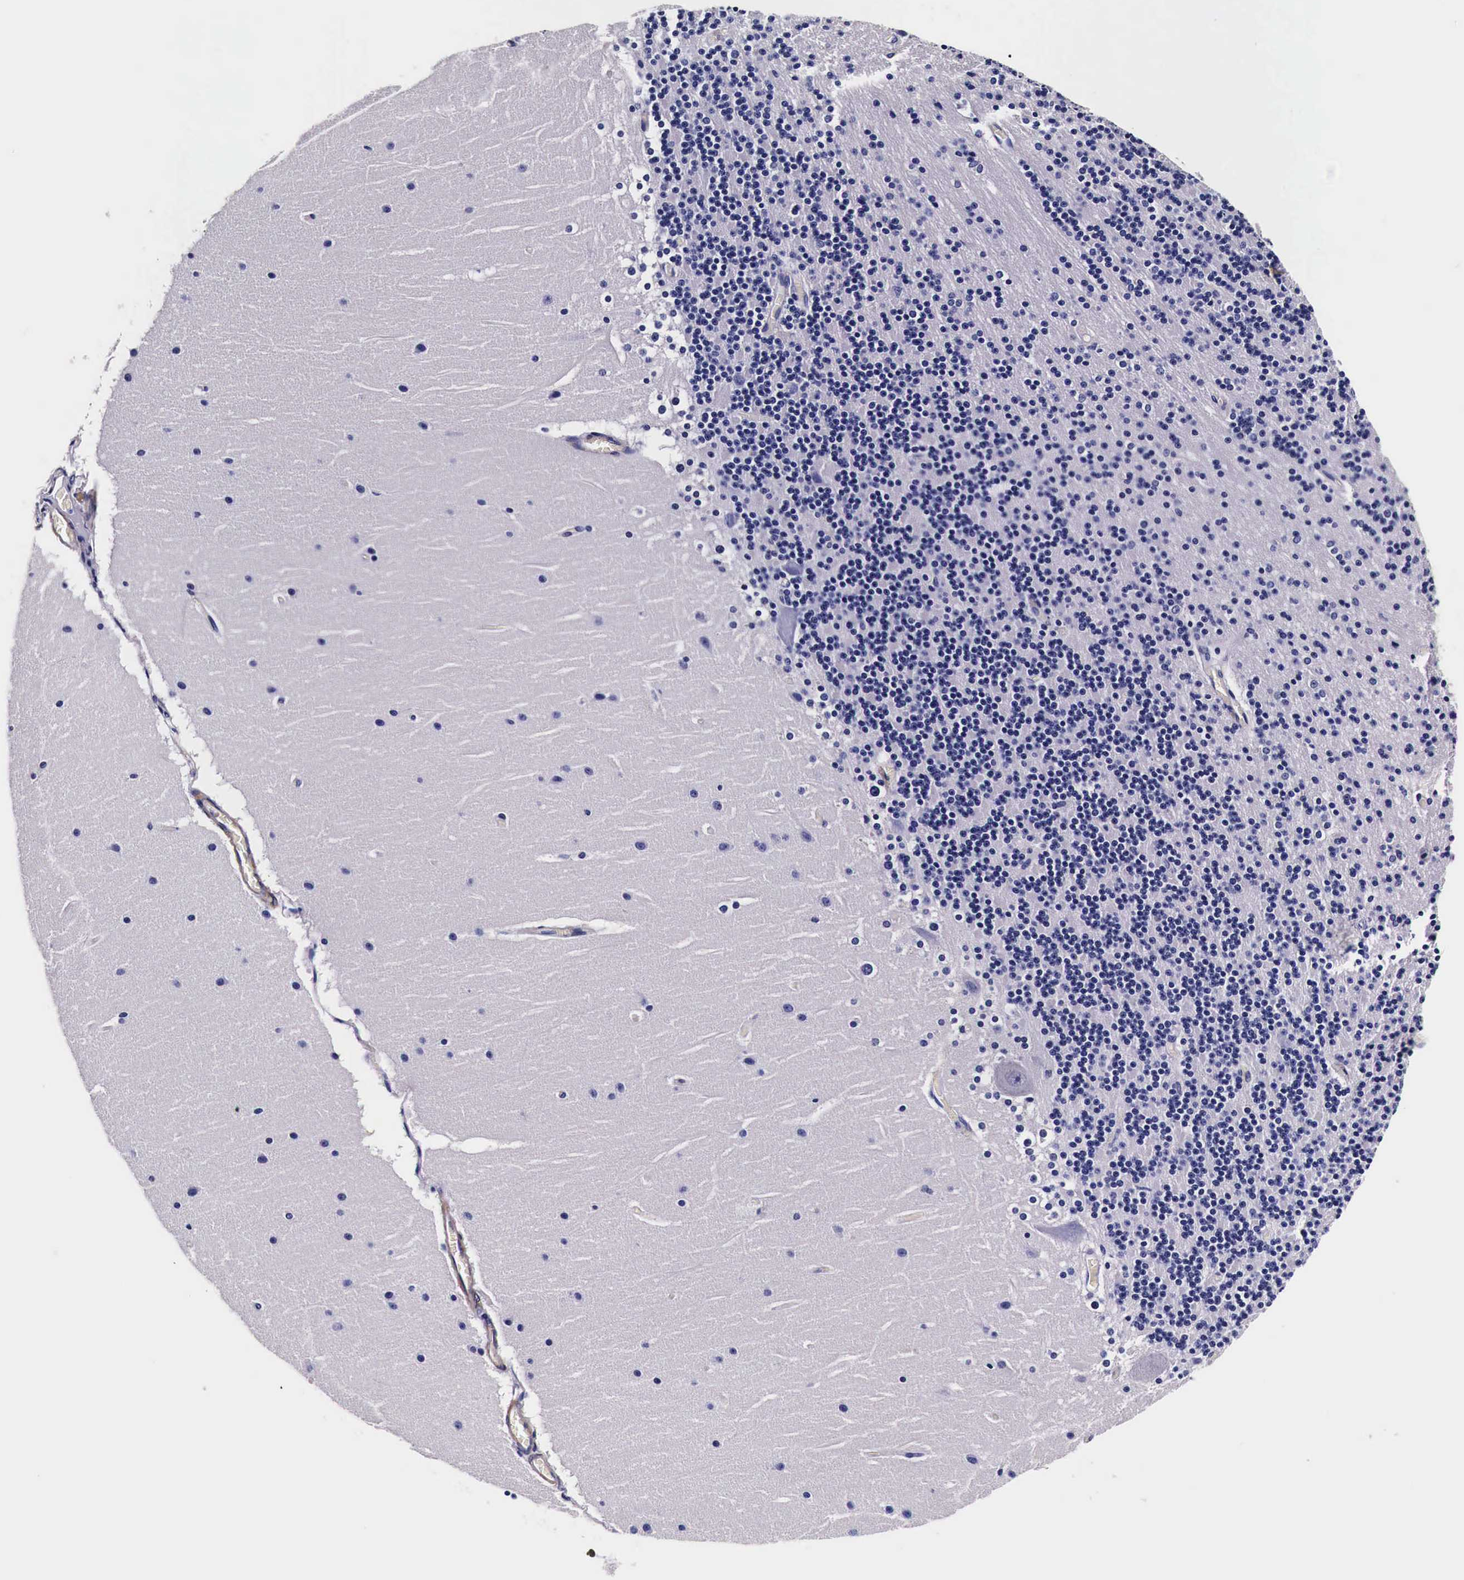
{"staining": {"intensity": "negative", "quantity": "none", "location": "none"}, "tissue": "cerebellum", "cell_type": "Cells in granular layer", "image_type": "normal", "snomed": [{"axis": "morphology", "description": "Normal tissue, NOS"}, {"axis": "topography", "description": "Cerebellum"}], "caption": "The histopathology image exhibits no significant positivity in cells in granular layer of cerebellum.", "gene": "HSPB1", "patient": {"sex": "female", "age": 19}}